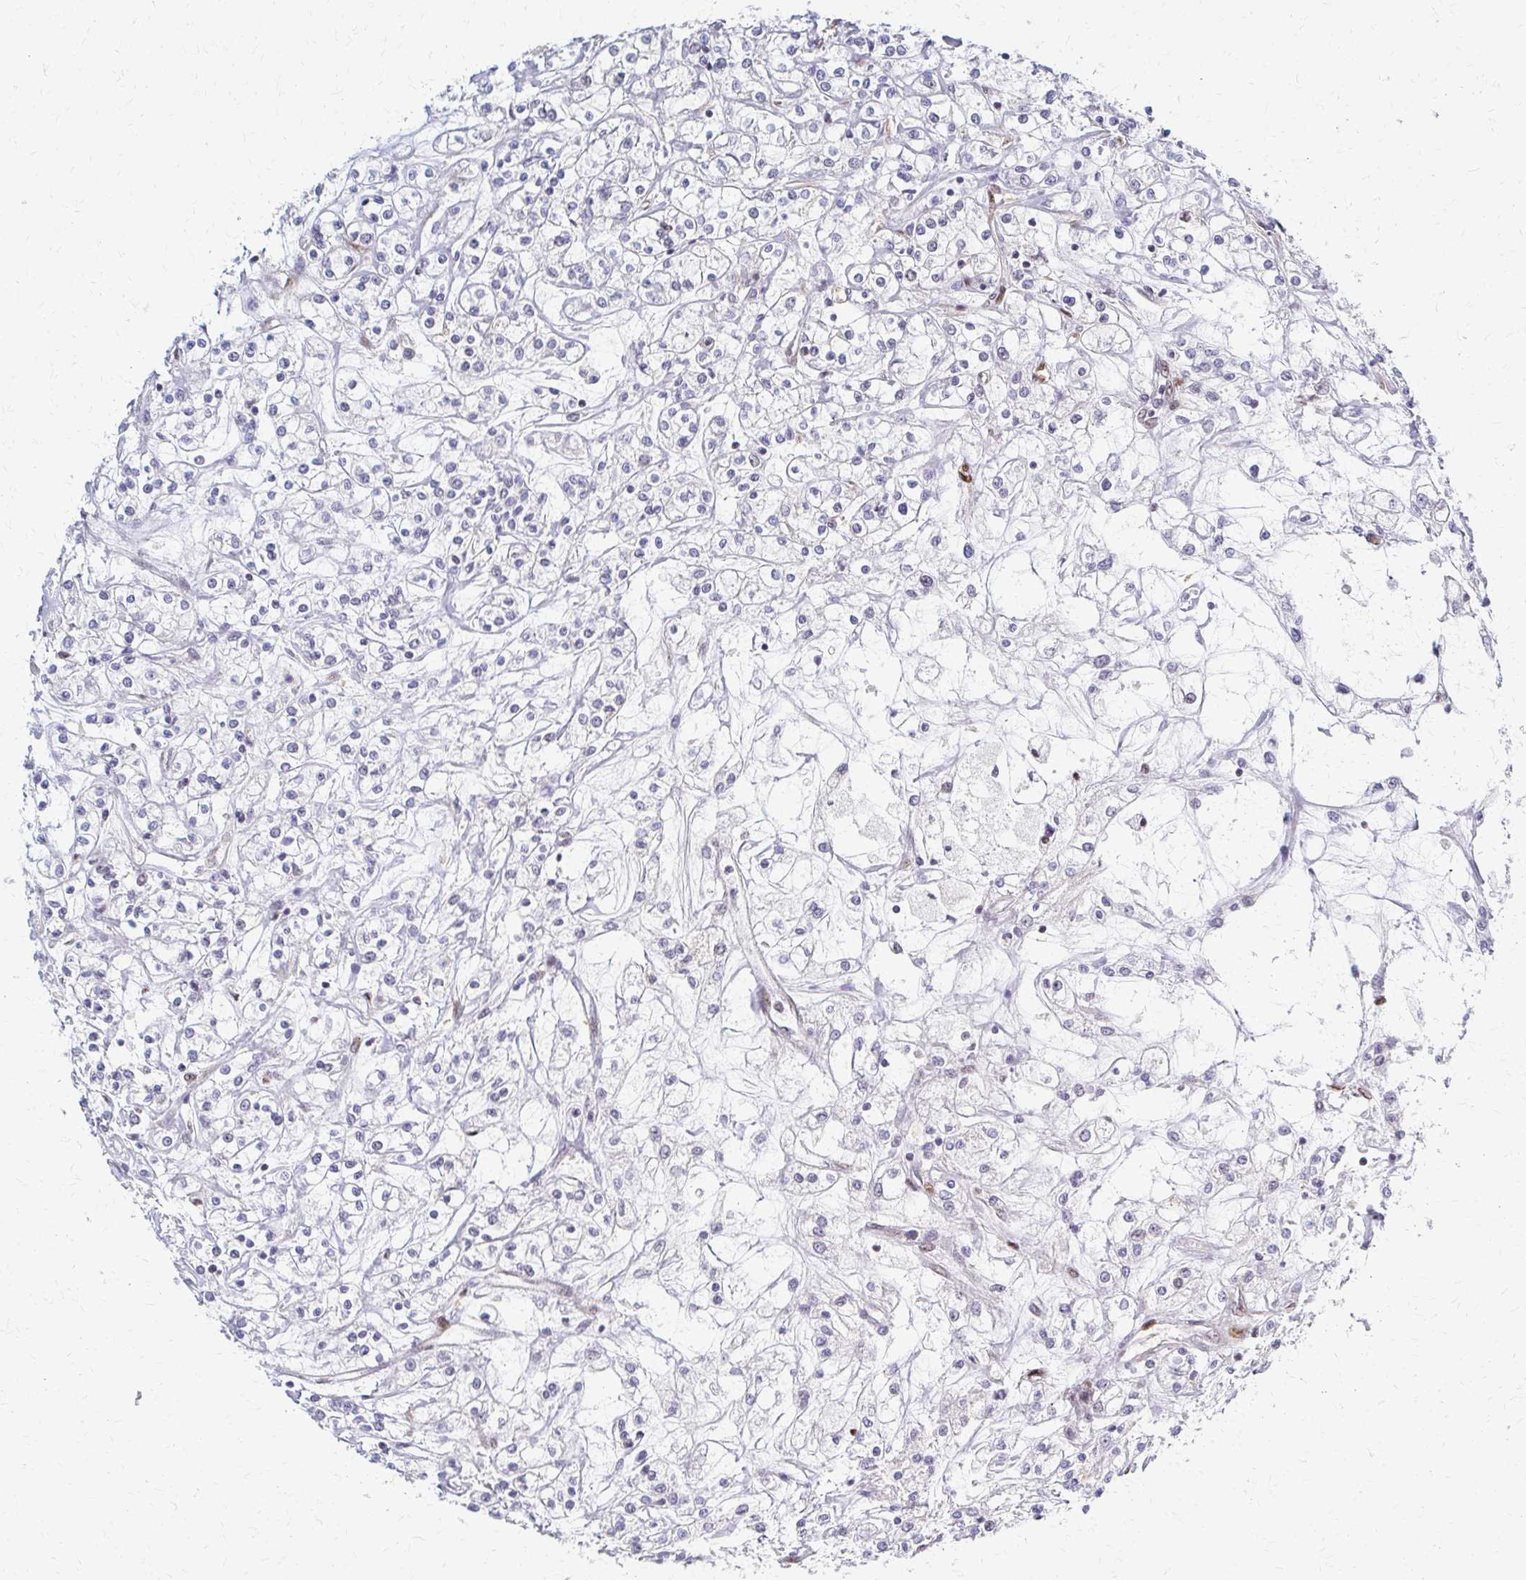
{"staining": {"intensity": "negative", "quantity": "none", "location": "none"}, "tissue": "renal cancer", "cell_type": "Tumor cells", "image_type": "cancer", "snomed": [{"axis": "morphology", "description": "Adenocarcinoma, NOS"}, {"axis": "topography", "description": "Kidney"}], "caption": "High power microscopy histopathology image of an IHC image of renal cancer, revealing no significant positivity in tumor cells.", "gene": "PSMD7", "patient": {"sex": "female", "age": 59}}